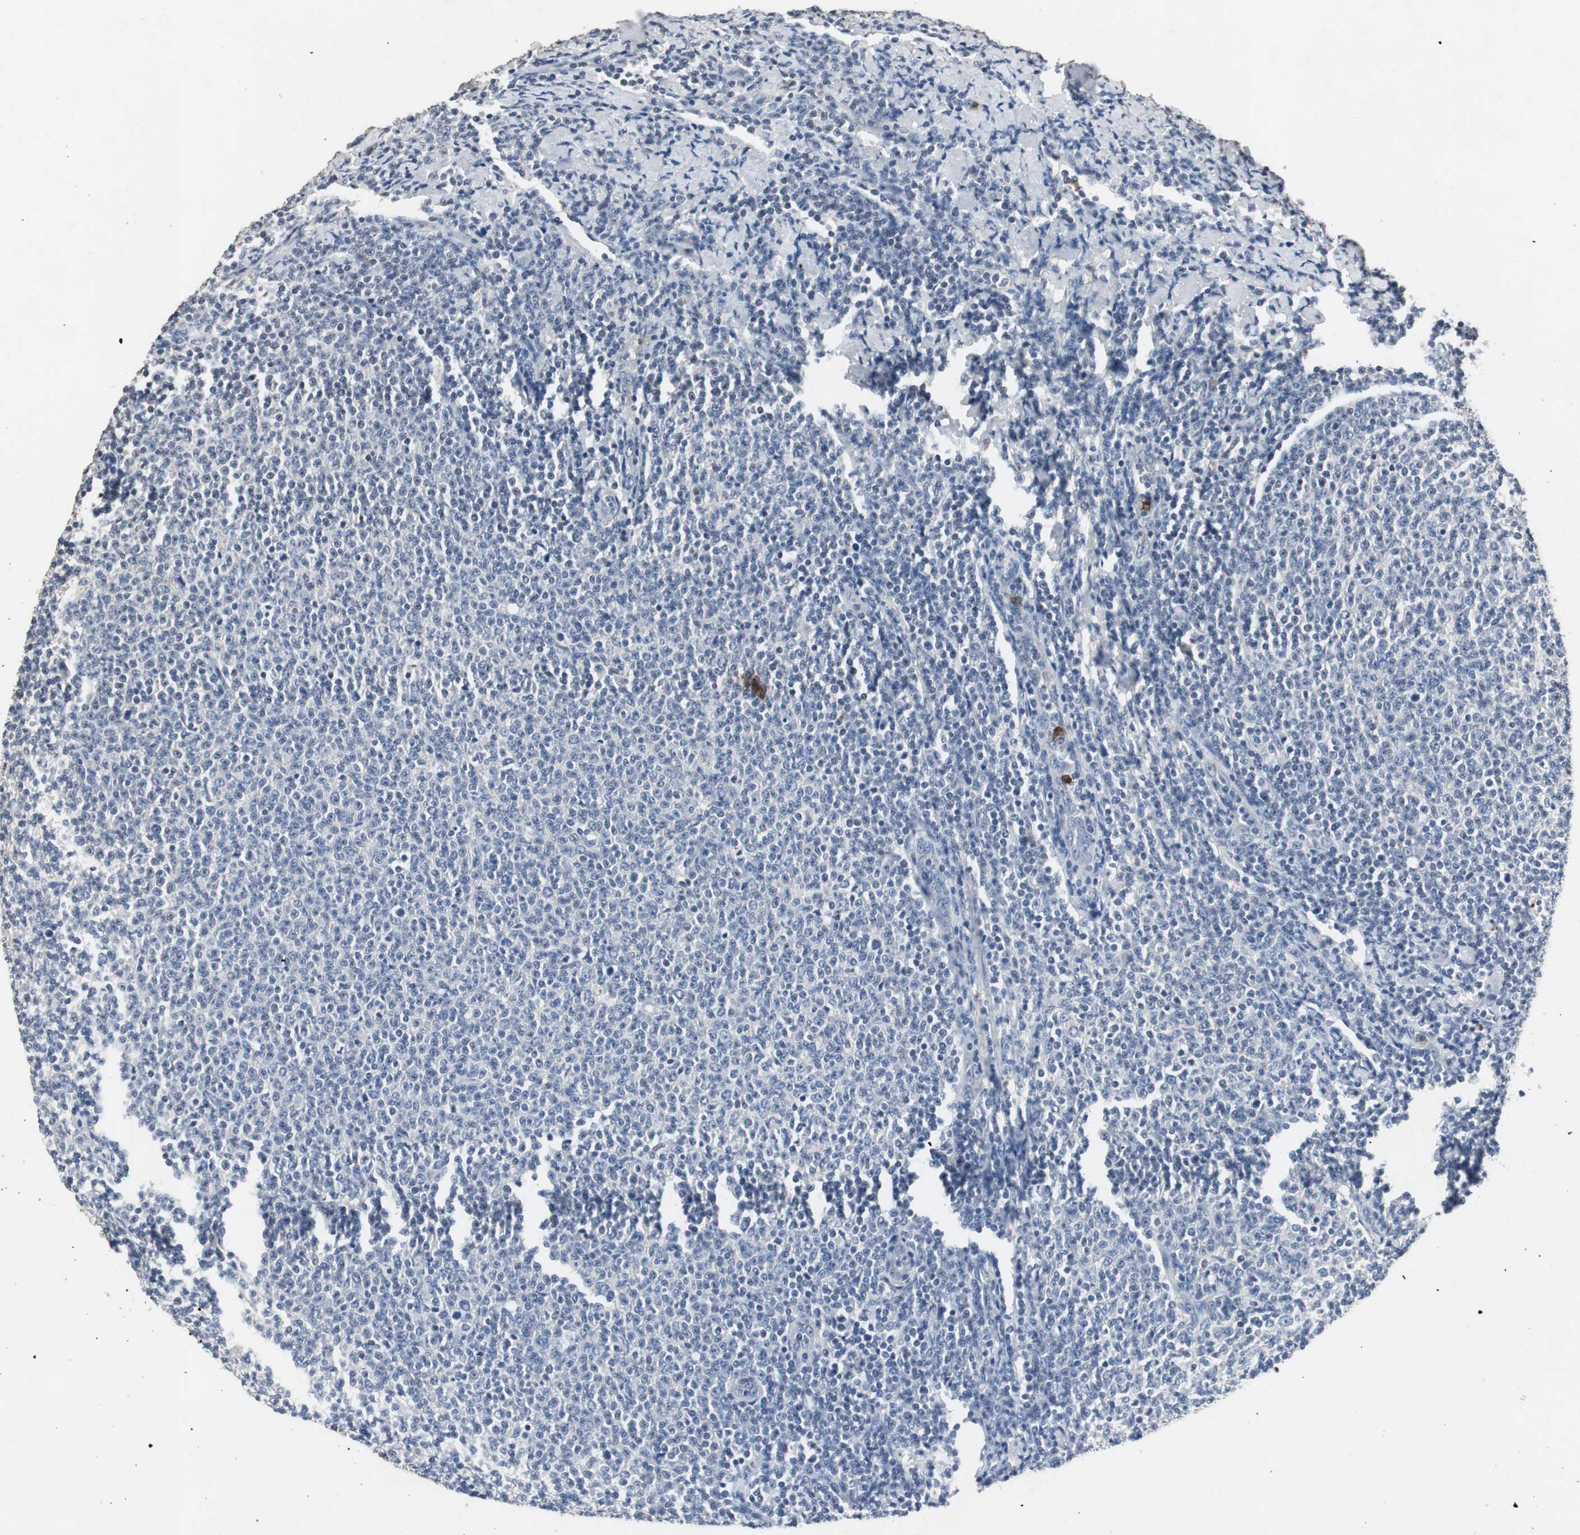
{"staining": {"intensity": "negative", "quantity": "none", "location": "none"}, "tissue": "lymphoma", "cell_type": "Tumor cells", "image_type": "cancer", "snomed": [{"axis": "morphology", "description": "Malignant lymphoma, non-Hodgkin's type, Low grade"}, {"axis": "topography", "description": "Lymph node"}], "caption": "This histopathology image is of low-grade malignant lymphoma, non-Hodgkin's type stained with immunohistochemistry (IHC) to label a protein in brown with the nuclei are counter-stained blue. There is no staining in tumor cells.", "gene": "ADNP2", "patient": {"sex": "male", "age": 66}}